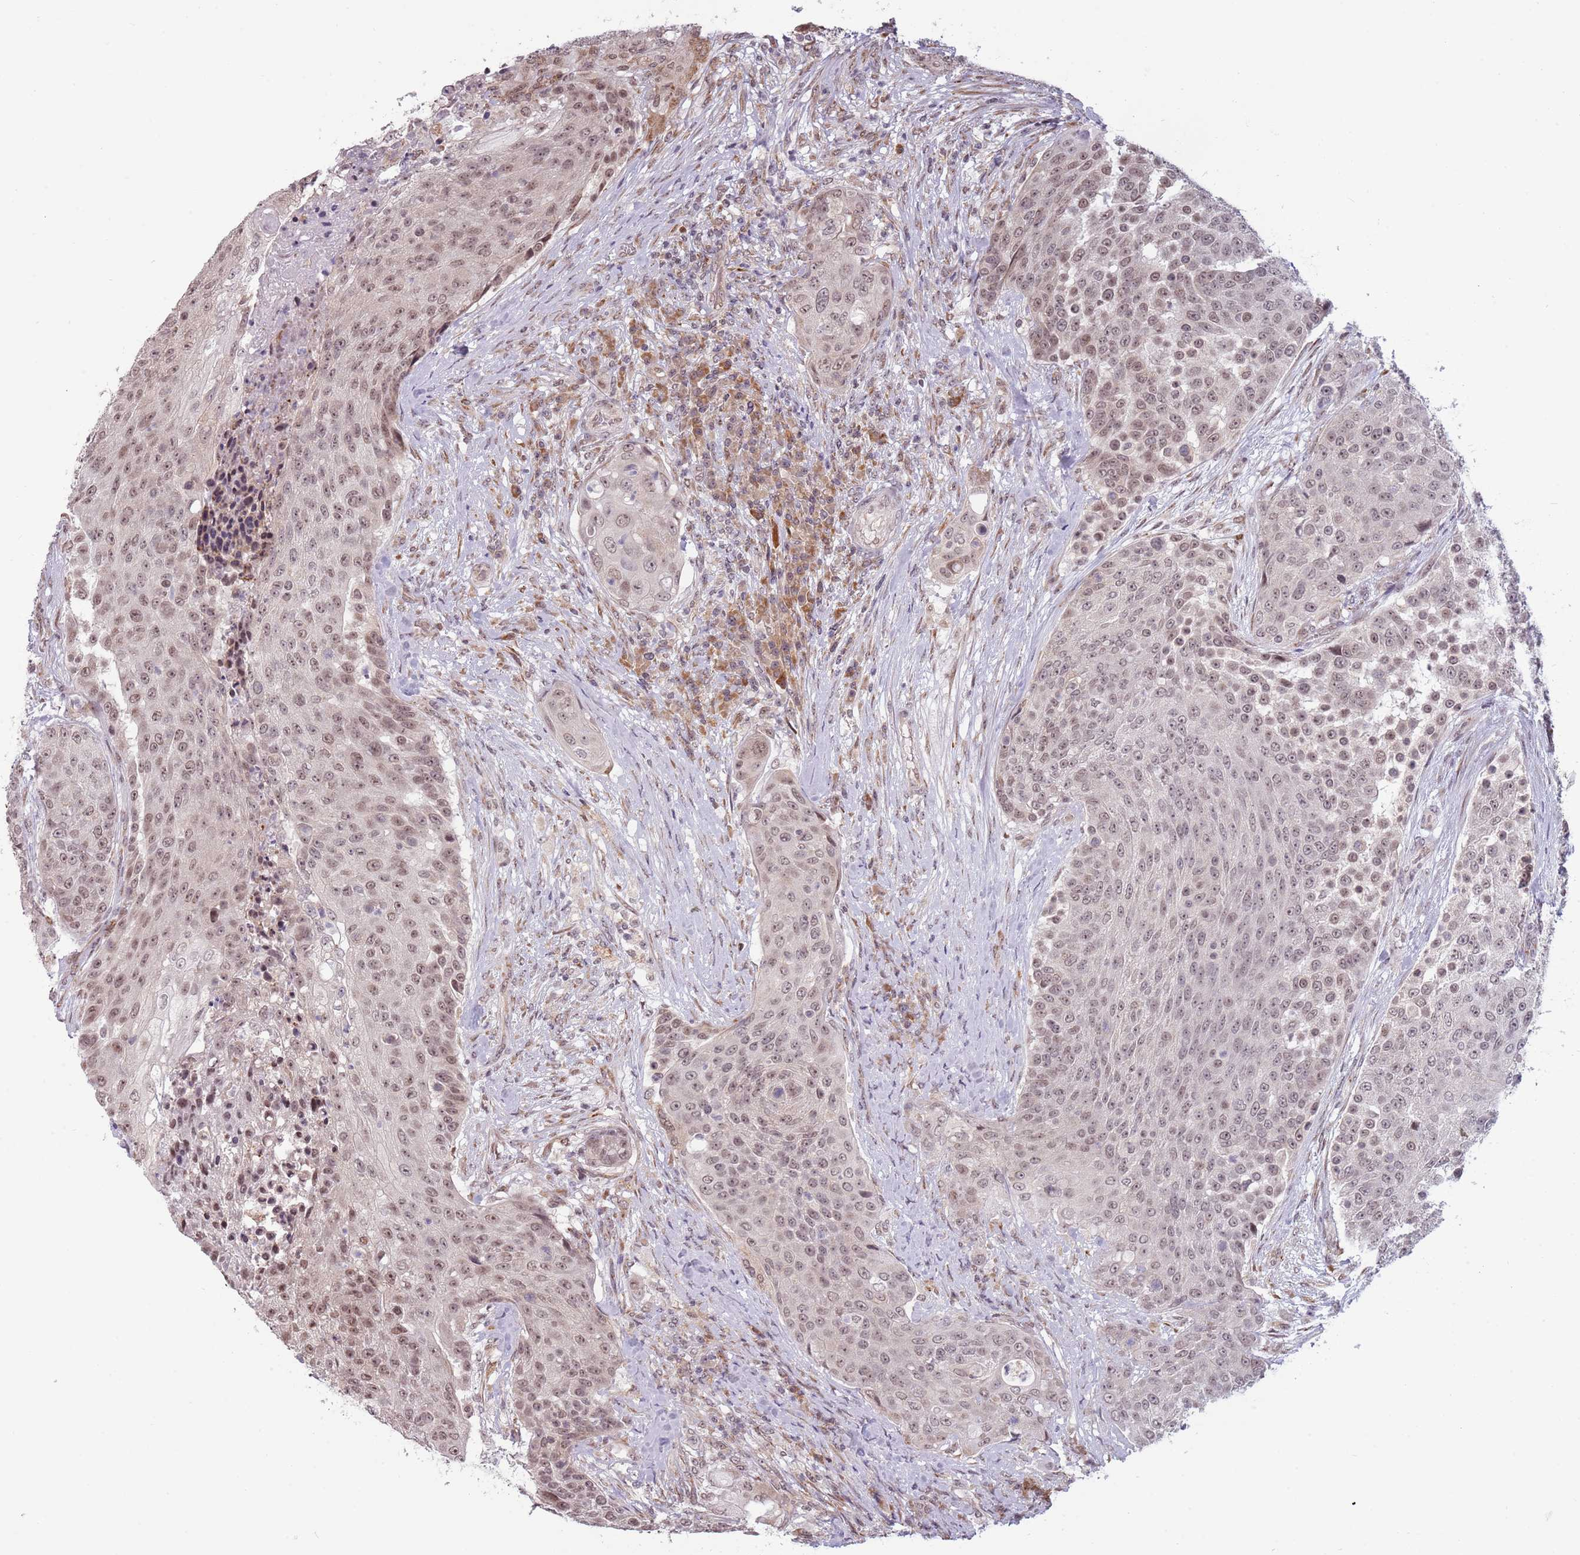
{"staining": {"intensity": "weak", "quantity": ">75%", "location": "nuclear"}, "tissue": "urothelial cancer", "cell_type": "Tumor cells", "image_type": "cancer", "snomed": [{"axis": "morphology", "description": "Urothelial carcinoma, High grade"}, {"axis": "topography", "description": "Urinary bladder"}], "caption": "A brown stain shows weak nuclear staining of a protein in urothelial cancer tumor cells.", "gene": "BARD1", "patient": {"sex": "female", "age": 63}}